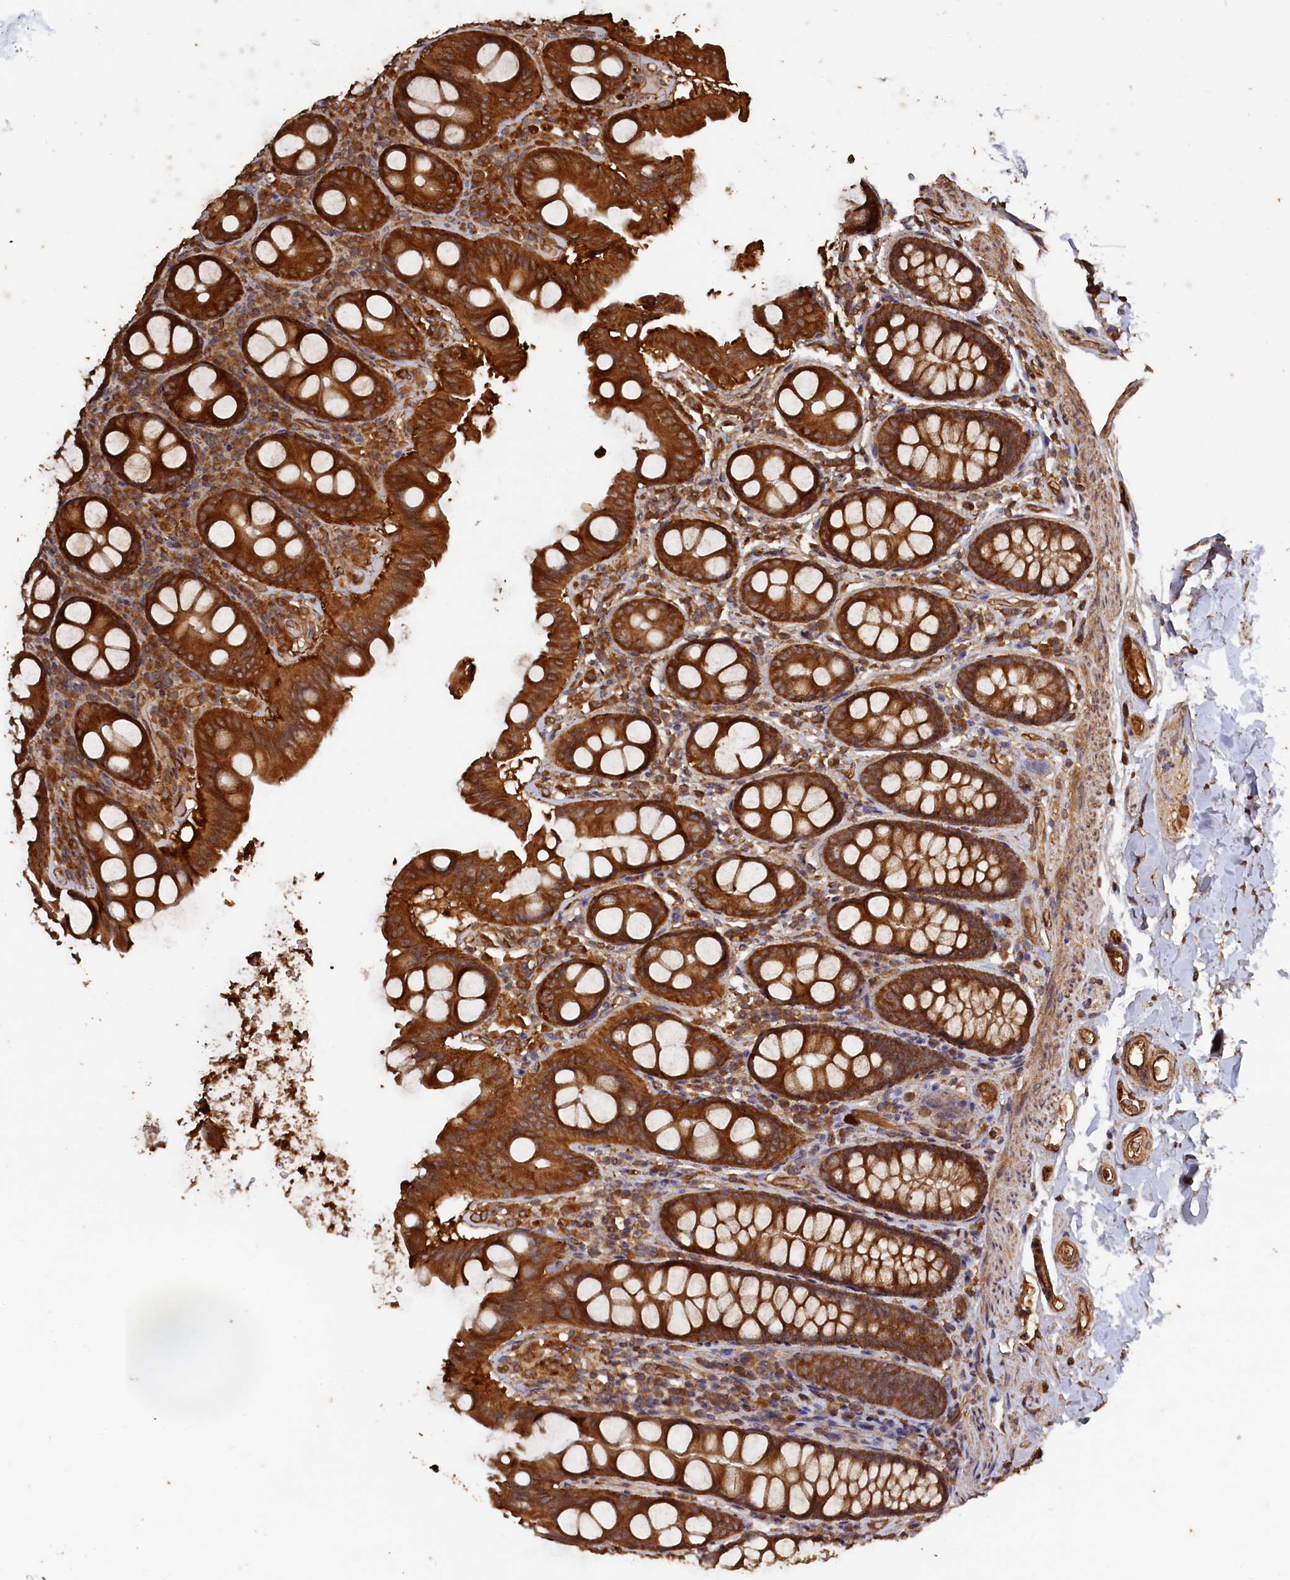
{"staining": {"intensity": "strong", "quantity": ">75%", "location": "cytoplasmic/membranous"}, "tissue": "colon", "cell_type": "Endothelial cells", "image_type": "normal", "snomed": [{"axis": "morphology", "description": "Normal tissue, NOS"}, {"axis": "topography", "description": "Colon"}, {"axis": "topography", "description": "Peripheral nerve tissue"}], "caption": "Immunohistochemical staining of unremarkable colon exhibits high levels of strong cytoplasmic/membranous positivity in approximately >75% of endothelial cells. (Stains: DAB (3,3'-diaminobenzidine) in brown, nuclei in blue, Microscopy: brightfield microscopy at high magnification).", "gene": "SNX33", "patient": {"sex": "female", "age": 61}}